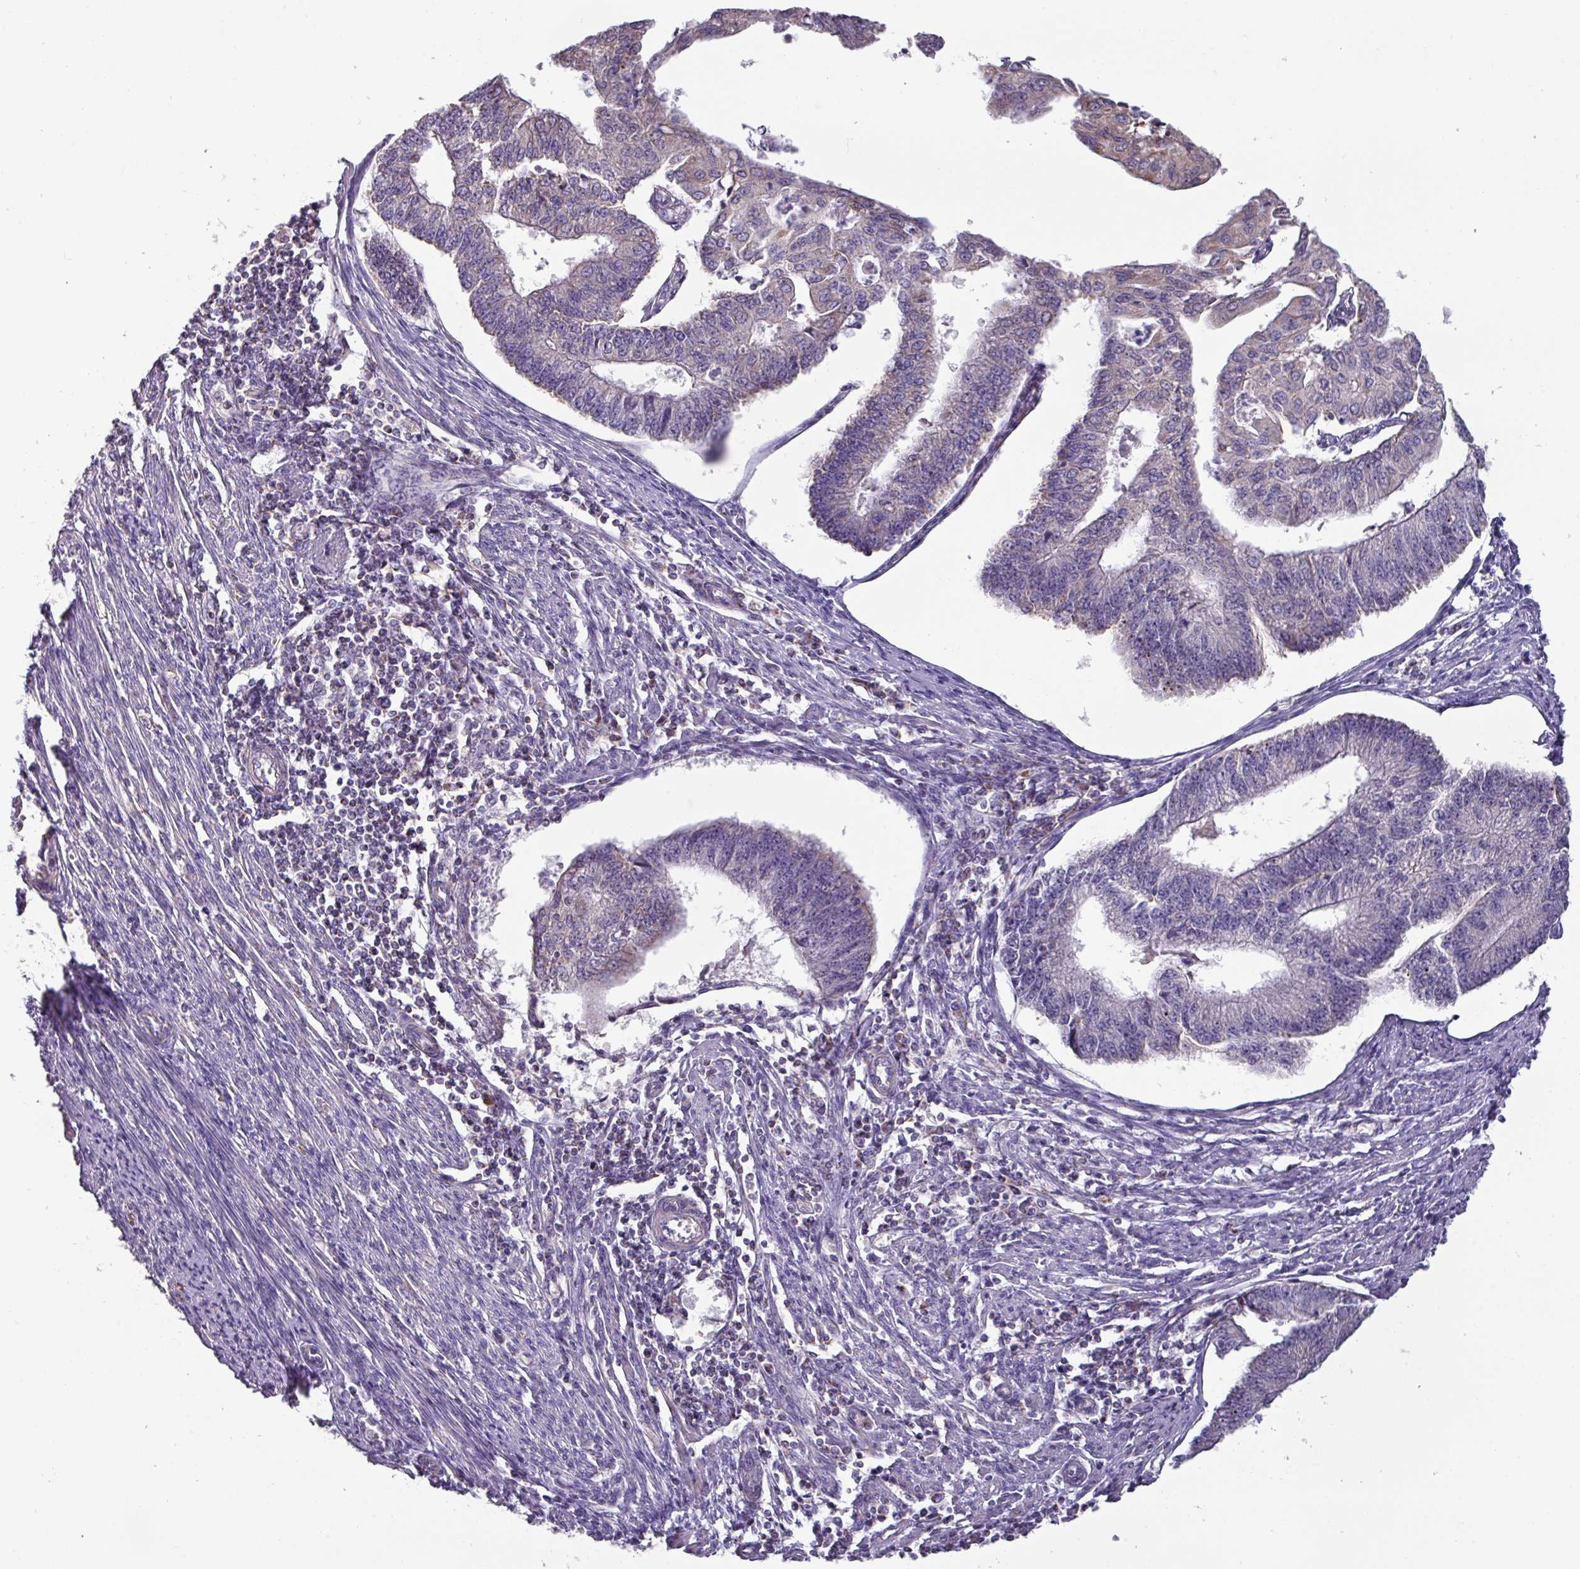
{"staining": {"intensity": "weak", "quantity": "<25%", "location": "cytoplasmic/membranous"}, "tissue": "endometrial cancer", "cell_type": "Tumor cells", "image_type": "cancer", "snomed": [{"axis": "morphology", "description": "Adenocarcinoma, NOS"}, {"axis": "topography", "description": "Endometrium"}], "caption": "Immunohistochemistry image of neoplastic tissue: endometrial cancer stained with DAB shows no significant protein expression in tumor cells. (Stains: DAB (3,3'-diaminobenzidine) immunohistochemistry with hematoxylin counter stain, Microscopy: brightfield microscopy at high magnification).", "gene": "MT-ND4", "patient": {"sex": "female", "age": 56}}